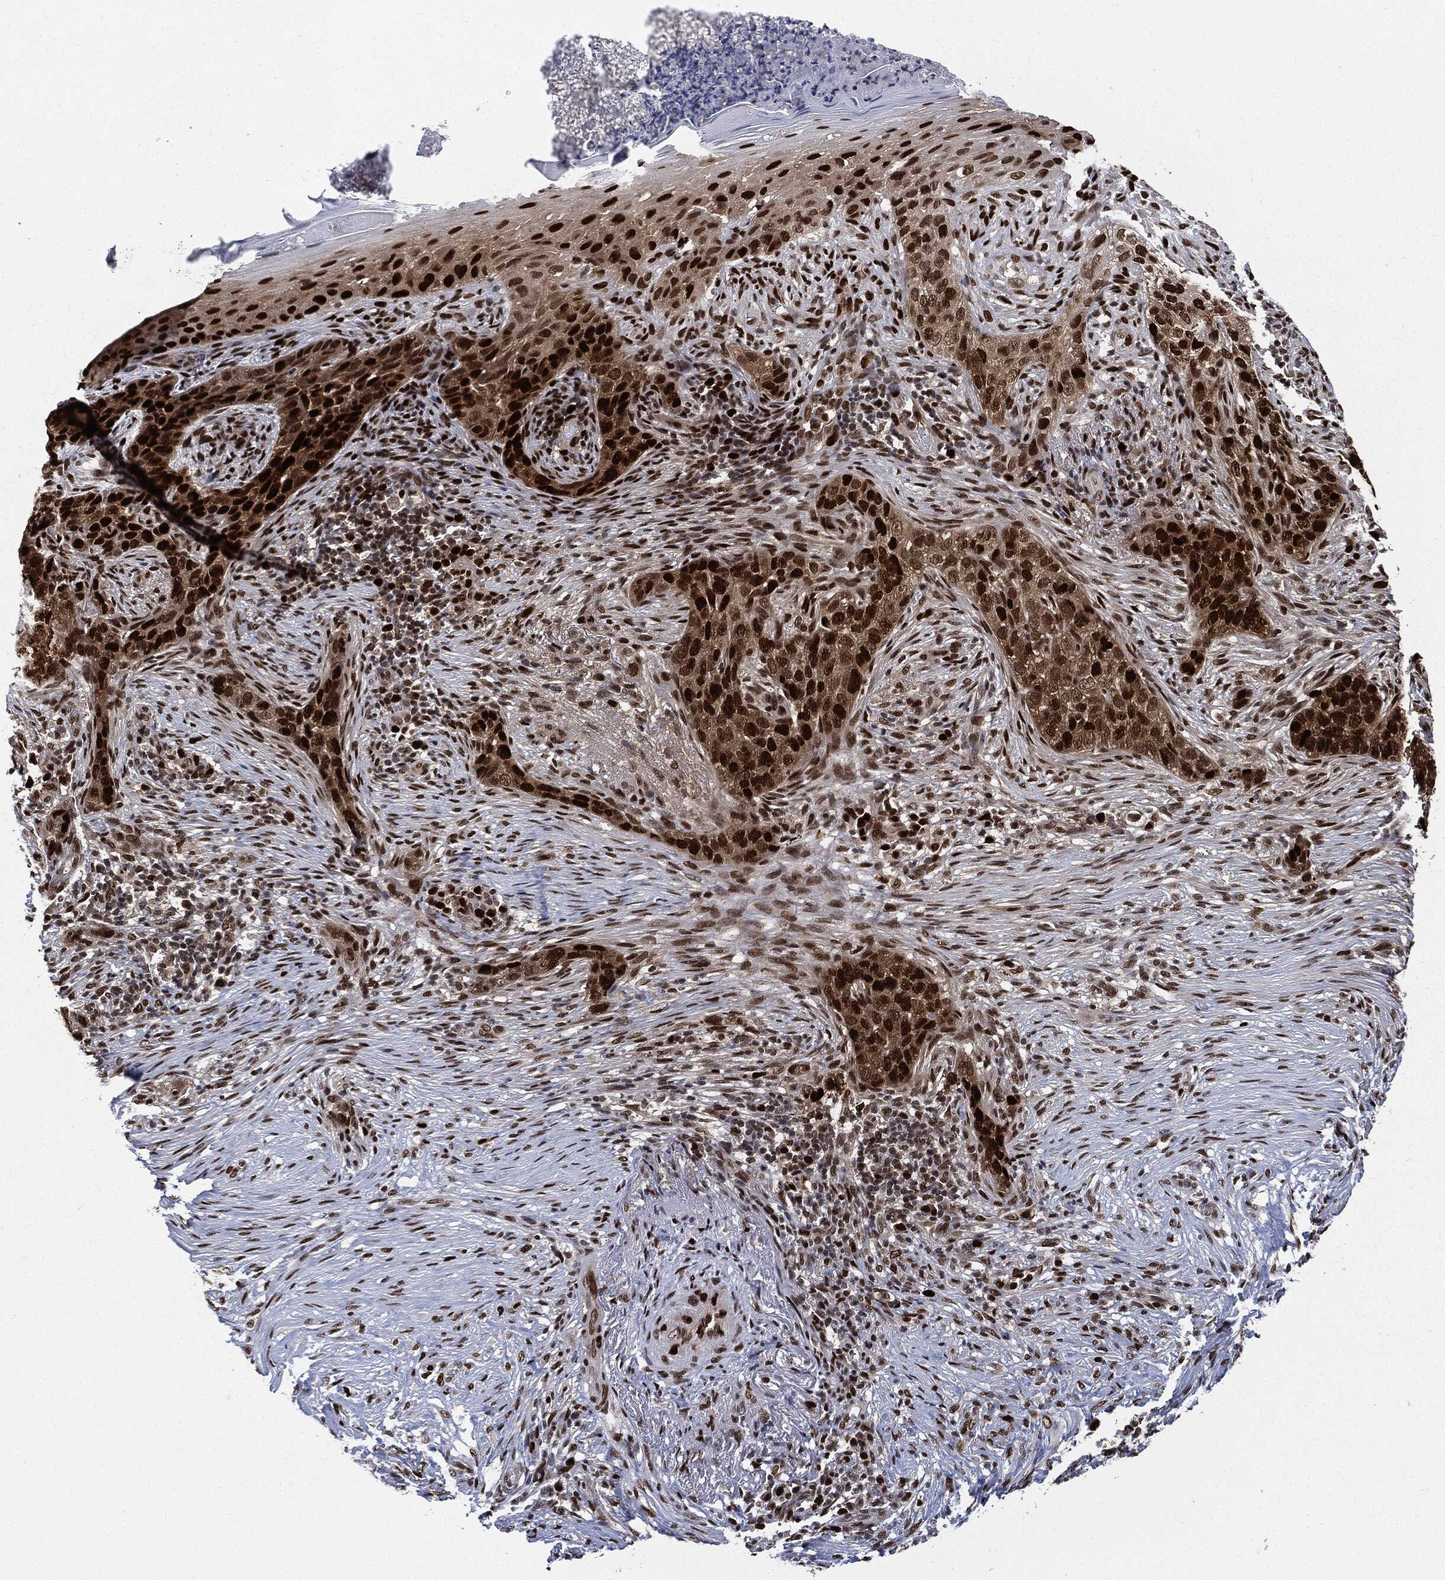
{"staining": {"intensity": "strong", "quantity": ">75%", "location": "nuclear"}, "tissue": "skin cancer", "cell_type": "Tumor cells", "image_type": "cancer", "snomed": [{"axis": "morphology", "description": "Squamous cell carcinoma, NOS"}, {"axis": "topography", "description": "Skin"}], "caption": "This image exhibits IHC staining of skin cancer, with high strong nuclear staining in about >75% of tumor cells.", "gene": "PCNA", "patient": {"sex": "male", "age": 88}}